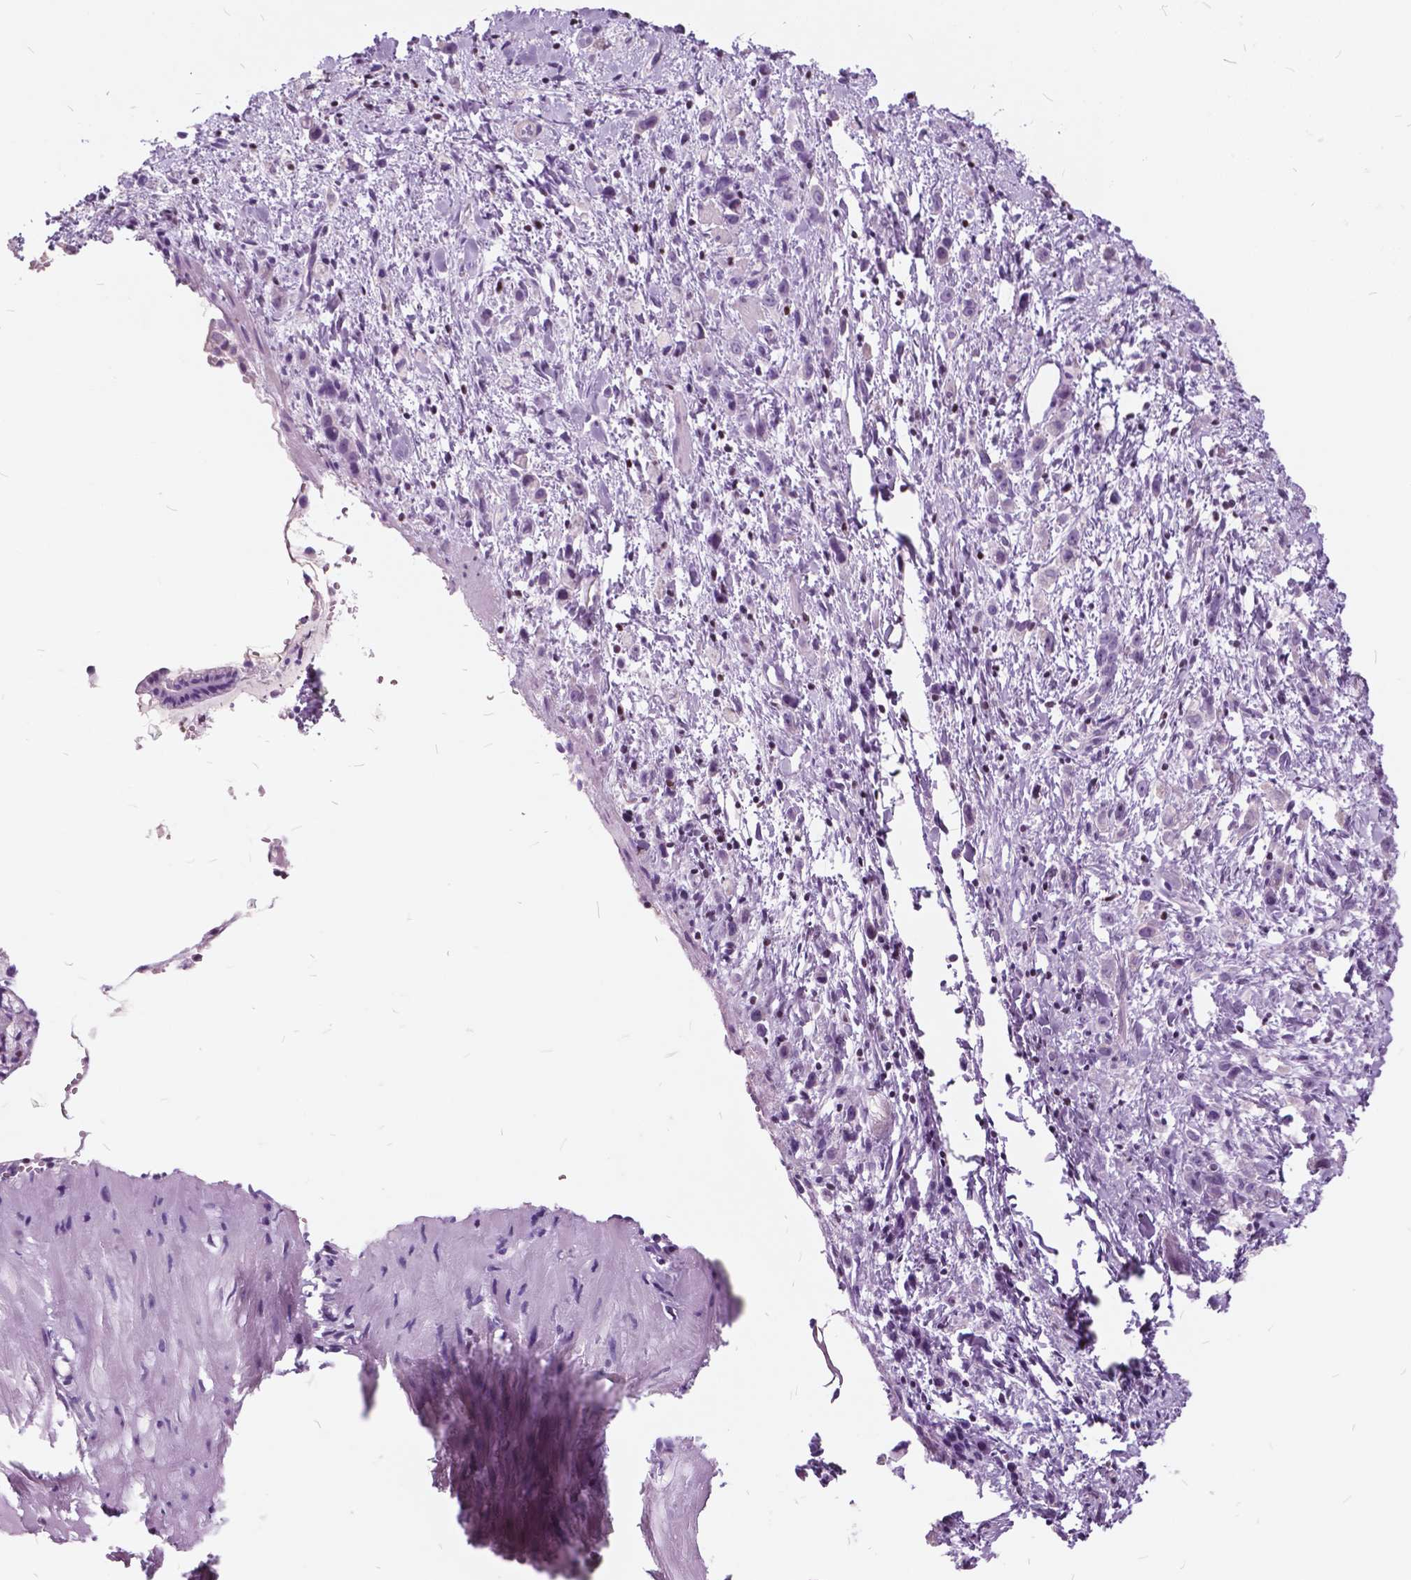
{"staining": {"intensity": "negative", "quantity": "none", "location": "none"}, "tissue": "stomach cancer", "cell_type": "Tumor cells", "image_type": "cancer", "snomed": [{"axis": "morphology", "description": "Adenocarcinoma, NOS"}, {"axis": "topography", "description": "Stomach"}], "caption": "Tumor cells are negative for brown protein staining in stomach cancer (adenocarcinoma).", "gene": "SP140", "patient": {"sex": "male", "age": 47}}